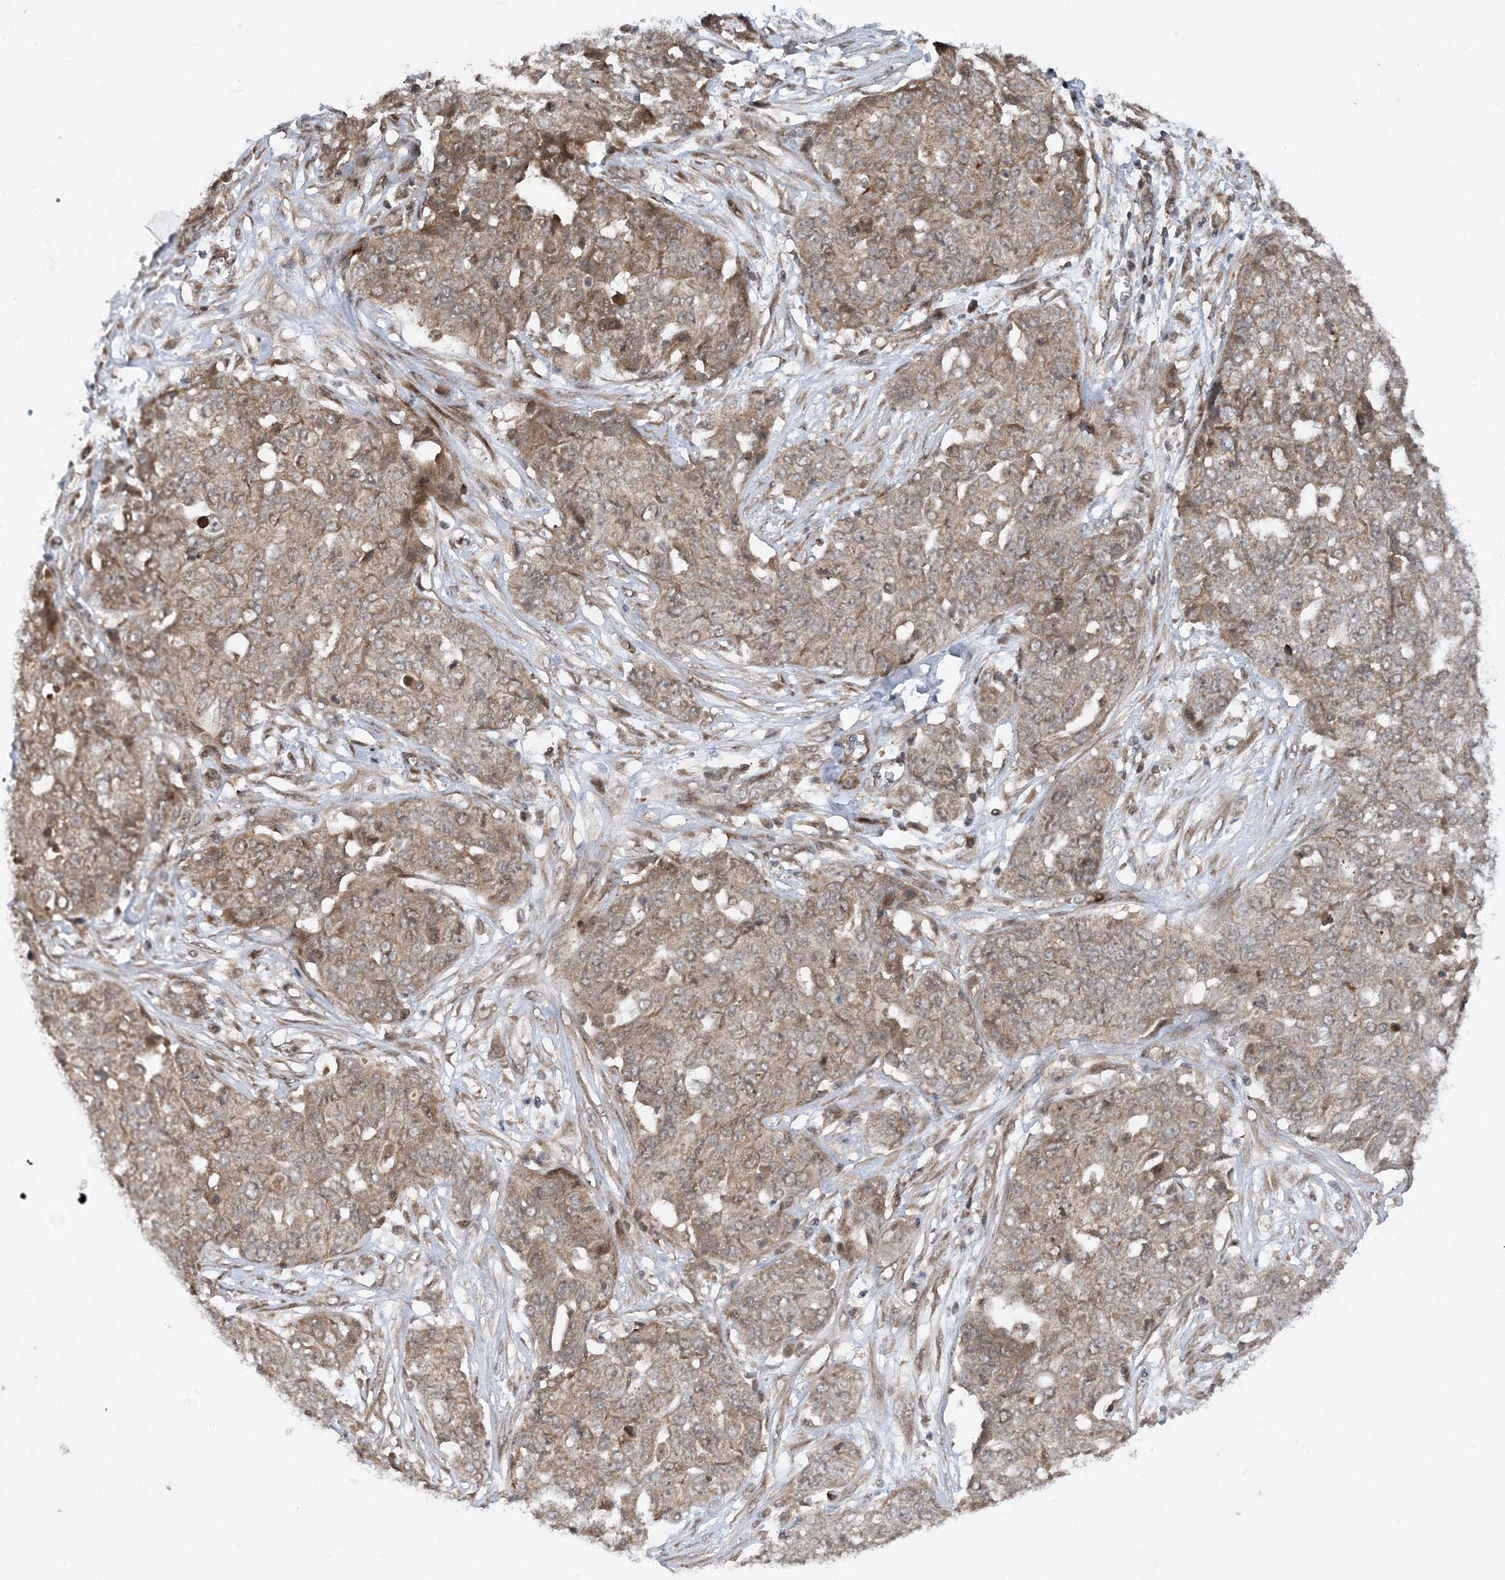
{"staining": {"intensity": "weak", "quantity": ">75%", "location": "cytoplasmic/membranous"}, "tissue": "ovarian cancer", "cell_type": "Tumor cells", "image_type": "cancer", "snomed": [{"axis": "morphology", "description": "Cystadenocarcinoma, serous, NOS"}, {"axis": "topography", "description": "Soft tissue"}, {"axis": "topography", "description": "Ovary"}], "caption": "Immunohistochemical staining of ovarian serous cystadenocarcinoma displays low levels of weak cytoplasmic/membranous protein positivity in about >75% of tumor cells.", "gene": "HEMK1", "patient": {"sex": "female", "age": 57}}